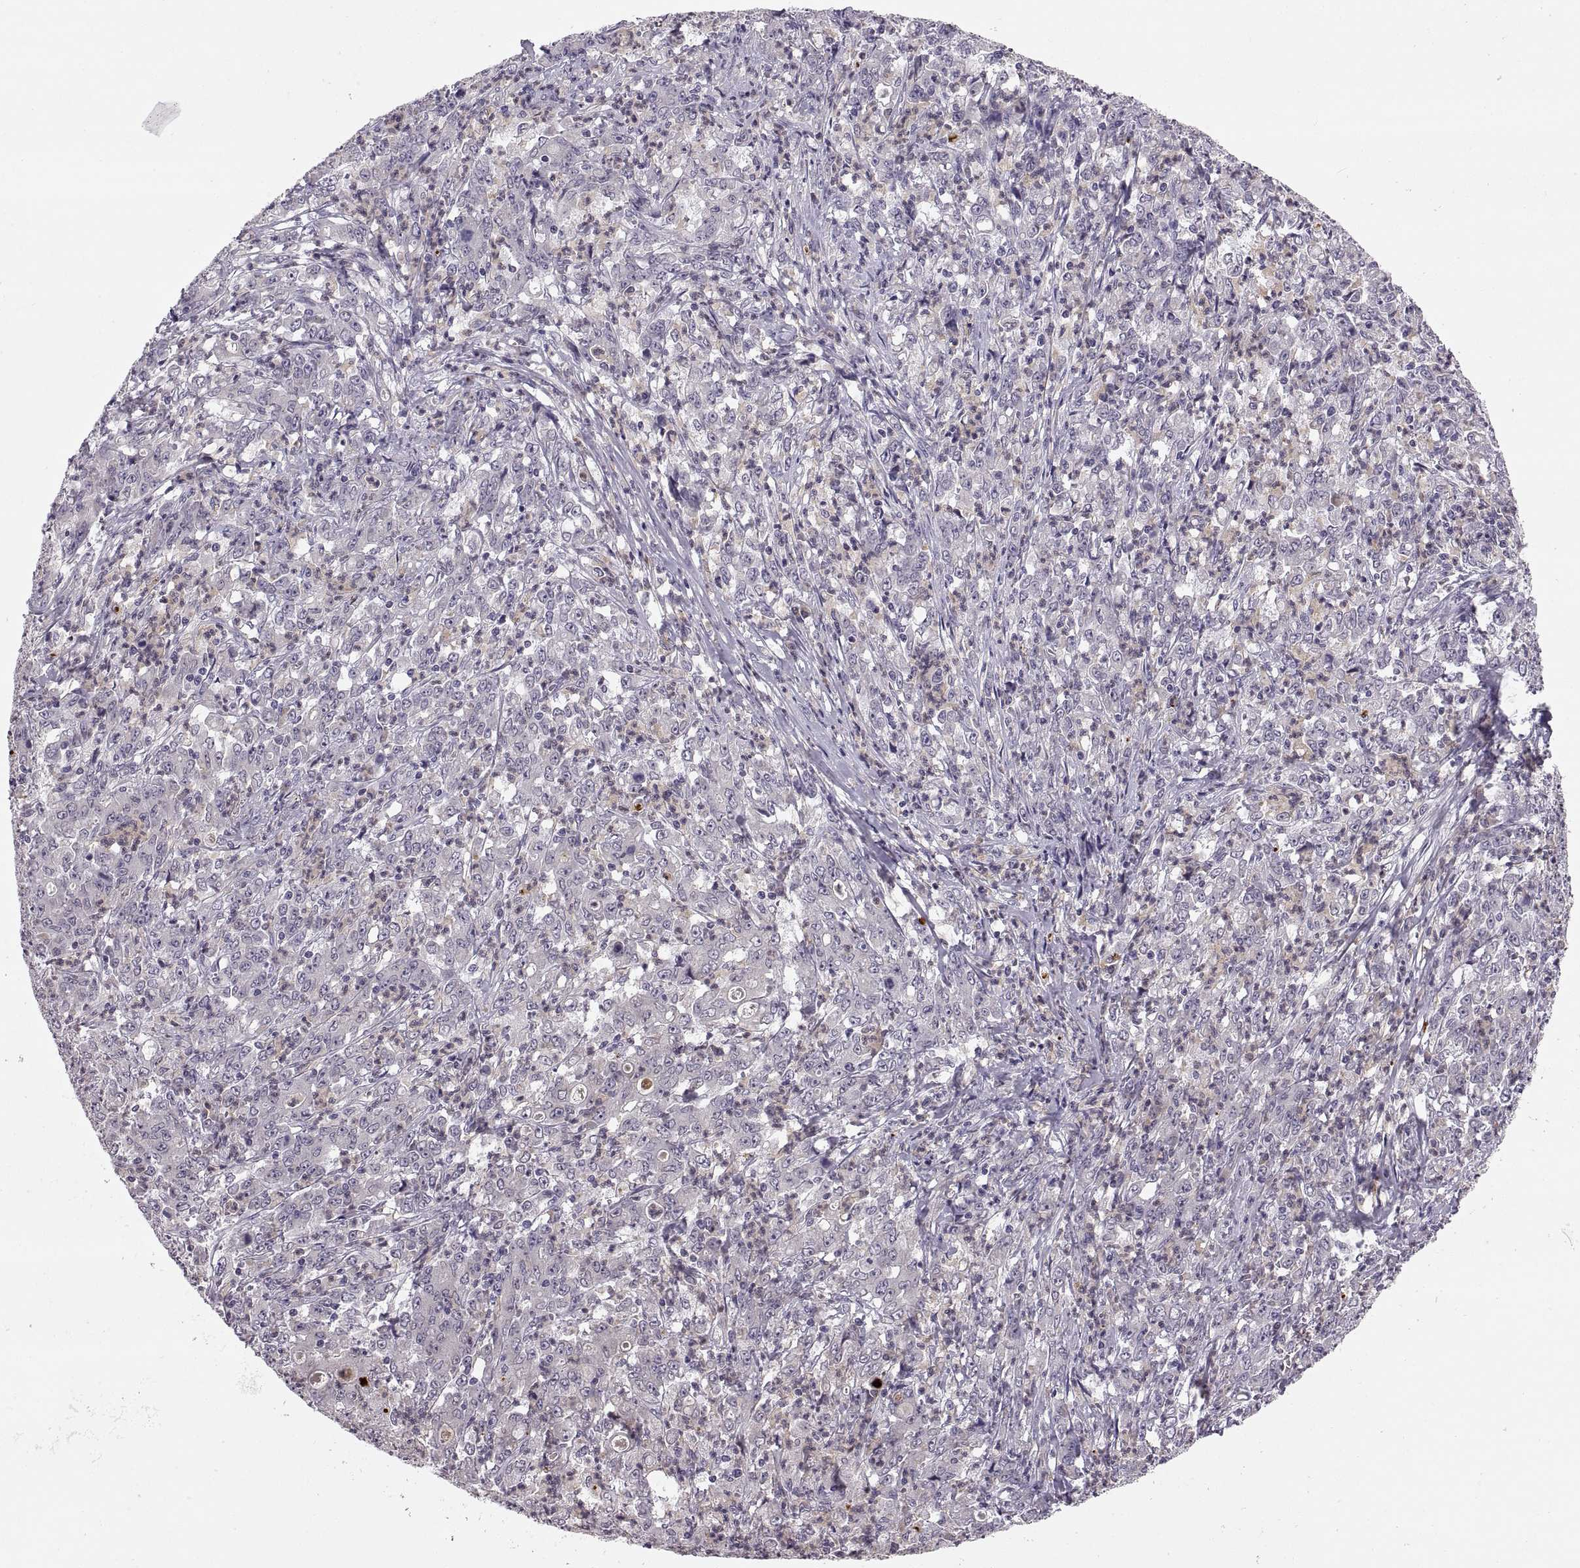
{"staining": {"intensity": "weak", "quantity": "25%-75%", "location": "cytoplasmic/membranous"}, "tissue": "stomach cancer", "cell_type": "Tumor cells", "image_type": "cancer", "snomed": [{"axis": "morphology", "description": "Adenocarcinoma, NOS"}, {"axis": "topography", "description": "Stomach, lower"}], "caption": "A high-resolution photomicrograph shows IHC staining of stomach cancer (adenocarcinoma), which shows weak cytoplasmic/membranous positivity in approximately 25%-75% of tumor cells.", "gene": "ADH6", "patient": {"sex": "female", "age": 71}}